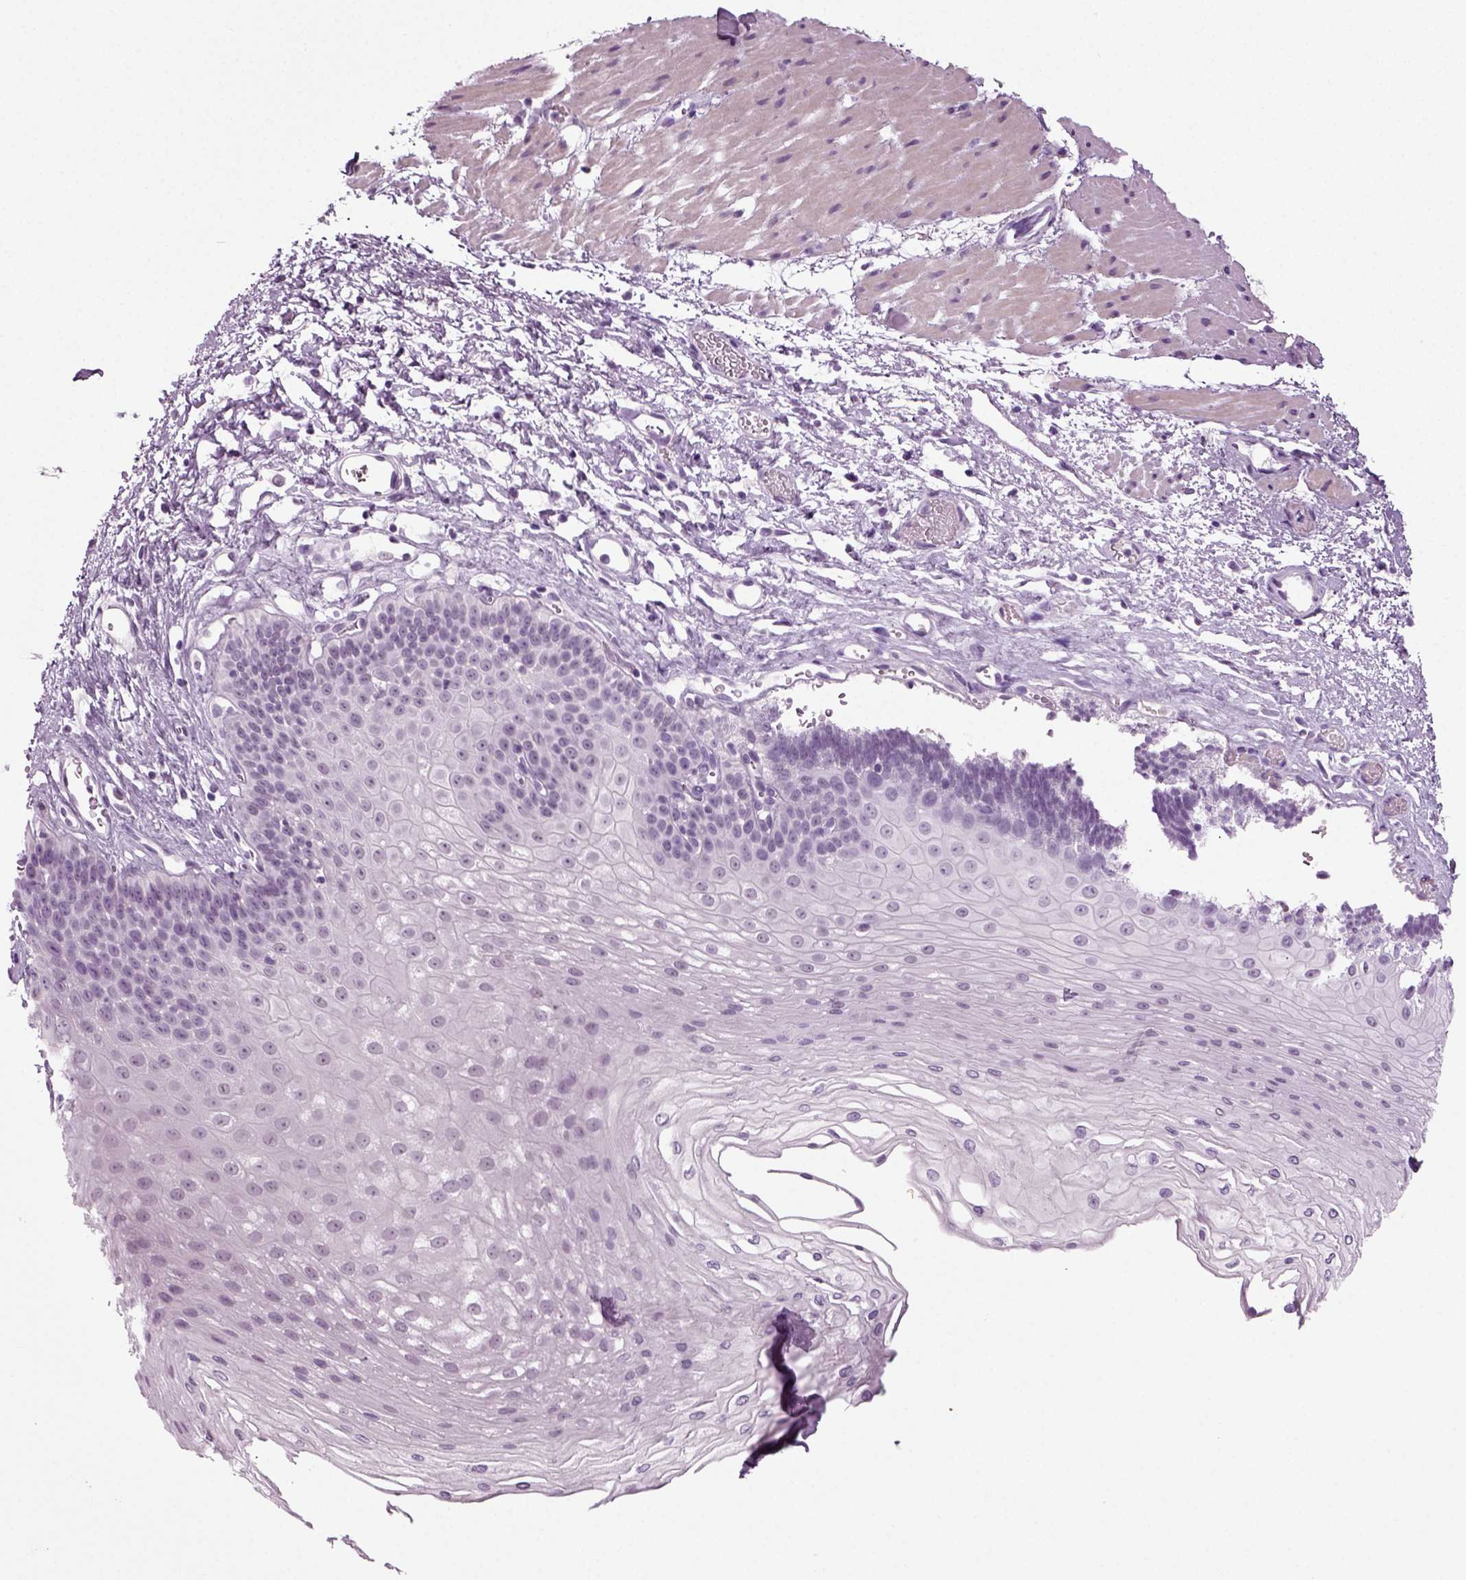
{"staining": {"intensity": "negative", "quantity": "none", "location": "none"}, "tissue": "esophagus", "cell_type": "Squamous epithelial cells", "image_type": "normal", "snomed": [{"axis": "morphology", "description": "Normal tissue, NOS"}, {"axis": "topography", "description": "Esophagus"}], "caption": "The photomicrograph reveals no significant expression in squamous epithelial cells of esophagus. (Stains: DAB (3,3'-diaminobenzidine) IHC with hematoxylin counter stain, Microscopy: brightfield microscopy at high magnification).", "gene": "ZC2HC1C", "patient": {"sex": "female", "age": 62}}